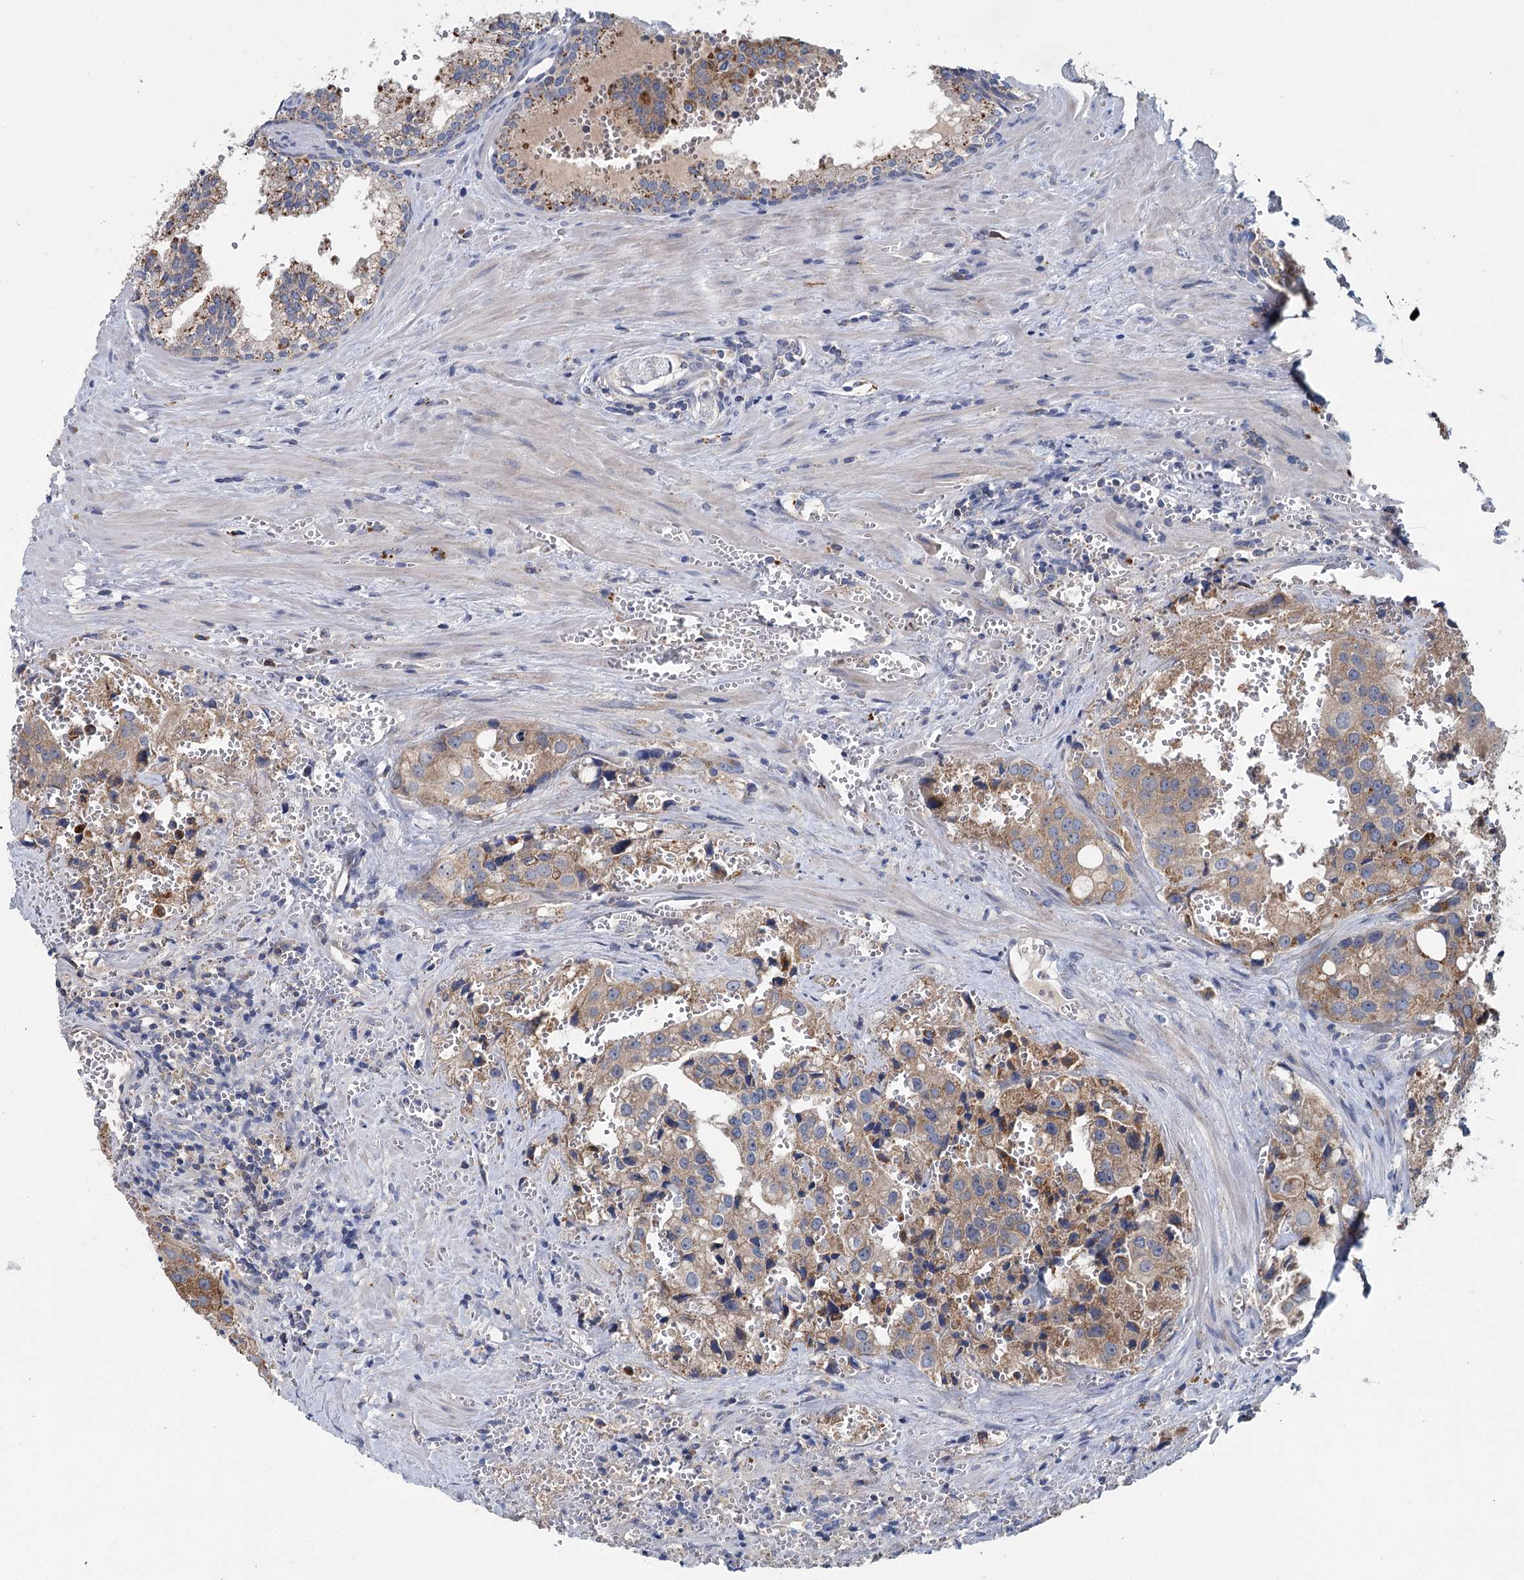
{"staining": {"intensity": "moderate", "quantity": "25%-75%", "location": "cytoplasmic/membranous"}, "tissue": "prostate cancer", "cell_type": "Tumor cells", "image_type": "cancer", "snomed": [{"axis": "morphology", "description": "Adenocarcinoma, High grade"}, {"axis": "topography", "description": "Prostate"}], "caption": "Prostate cancer (high-grade adenocarcinoma) stained with DAB (3,3'-diaminobenzidine) immunohistochemistry (IHC) displays medium levels of moderate cytoplasmic/membranous positivity in approximately 25%-75% of tumor cells.", "gene": "ANKRD16", "patient": {"sex": "male", "age": 68}}